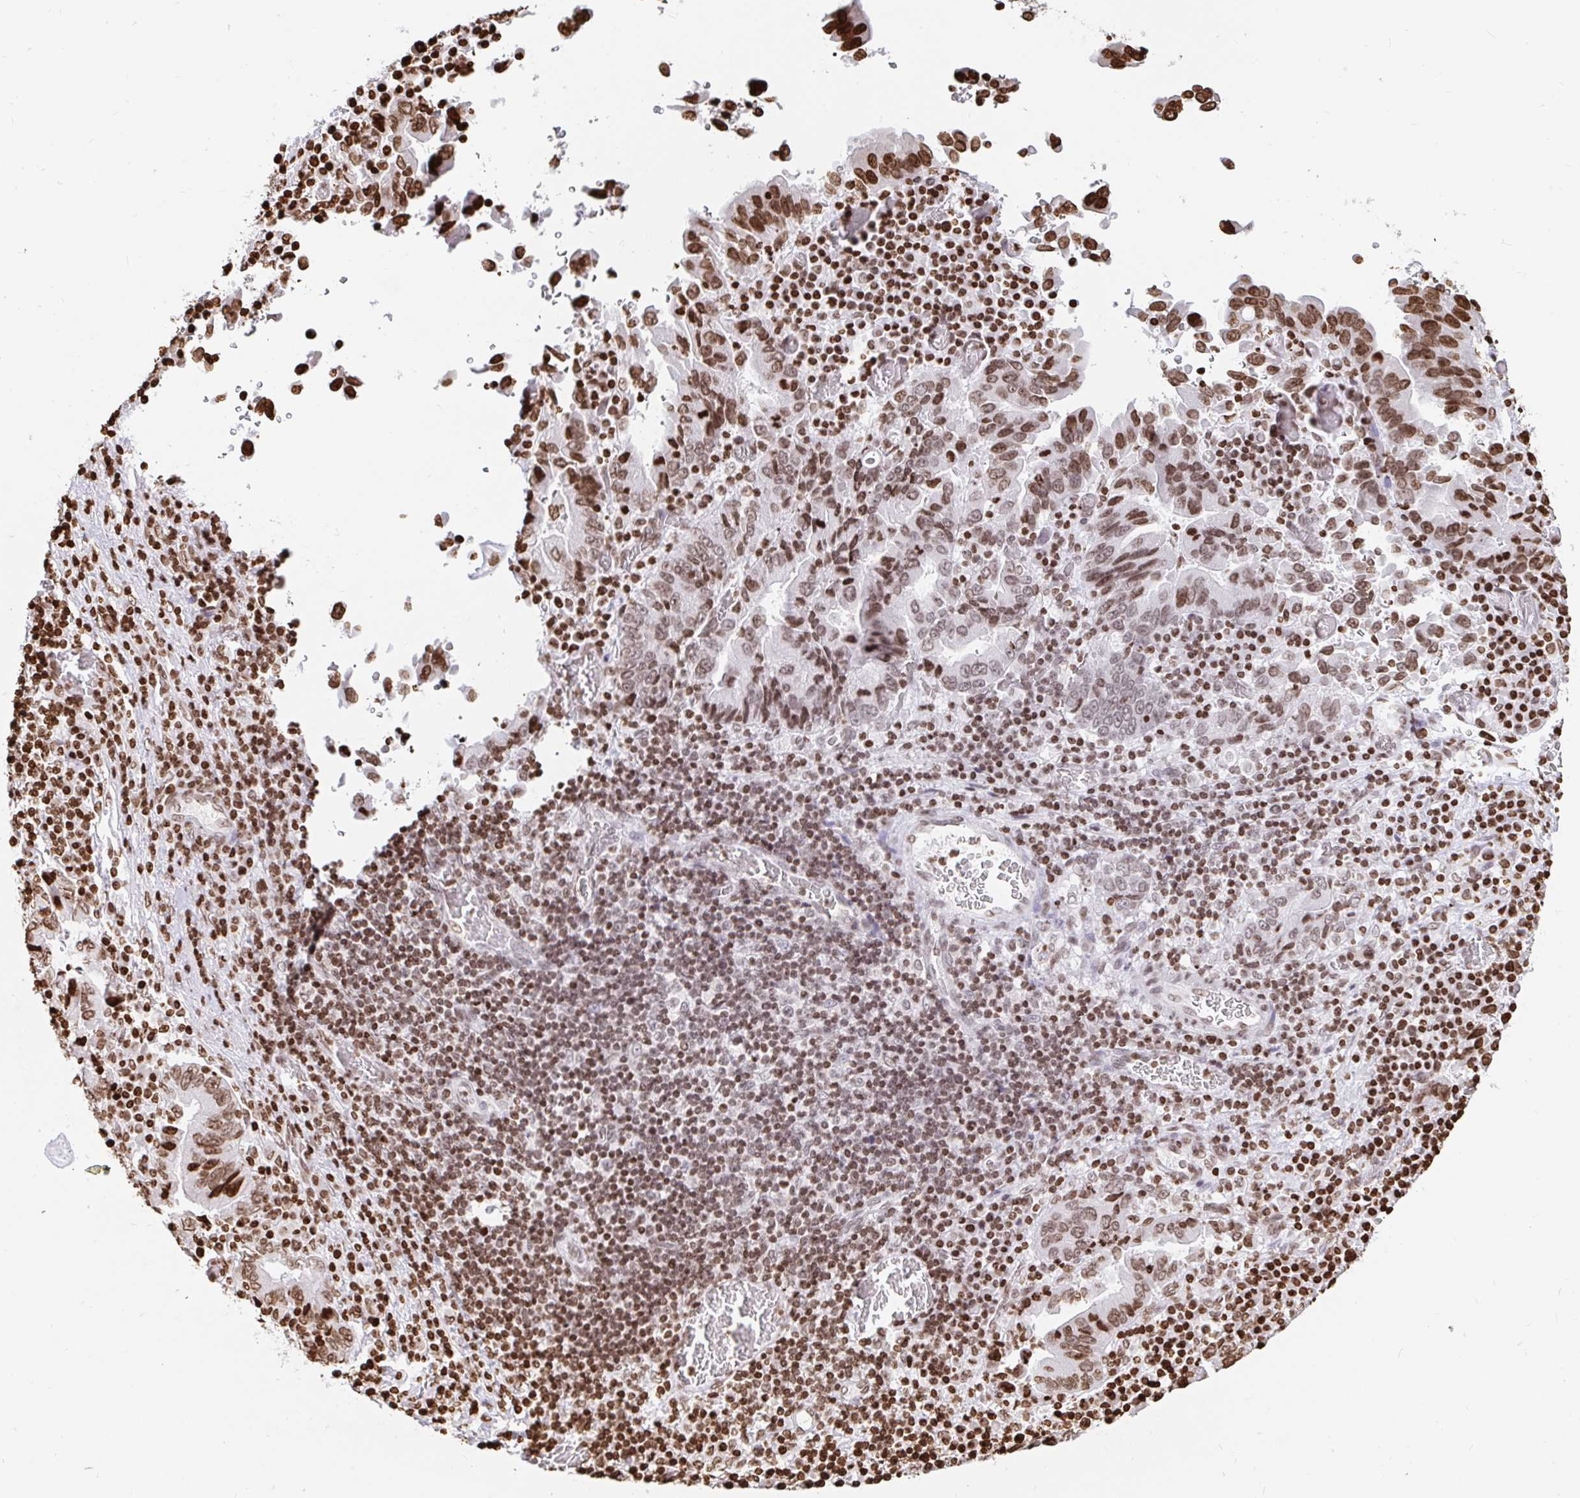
{"staining": {"intensity": "moderate", "quantity": ">75%", "location": "nuclear"}, "tissue": "stomach cancer", "cell_type": "Tumor cells", "image_type": "cancer", "snomed": [{"axis": "morphology", "description": "Adenocarcinoma, NOS"}, {"axis": "topography", "description": "Stomach, upper"}], "caption": "This micrograph demonstrates immunohistochemistry (IHC) staining of human stomach cancer (adenocarcinoma), with medium moderate nuclear staining in about >75% of tumor cells.", "gene": "H2BC5", "patient": {"sex": "male", "age": 74}}